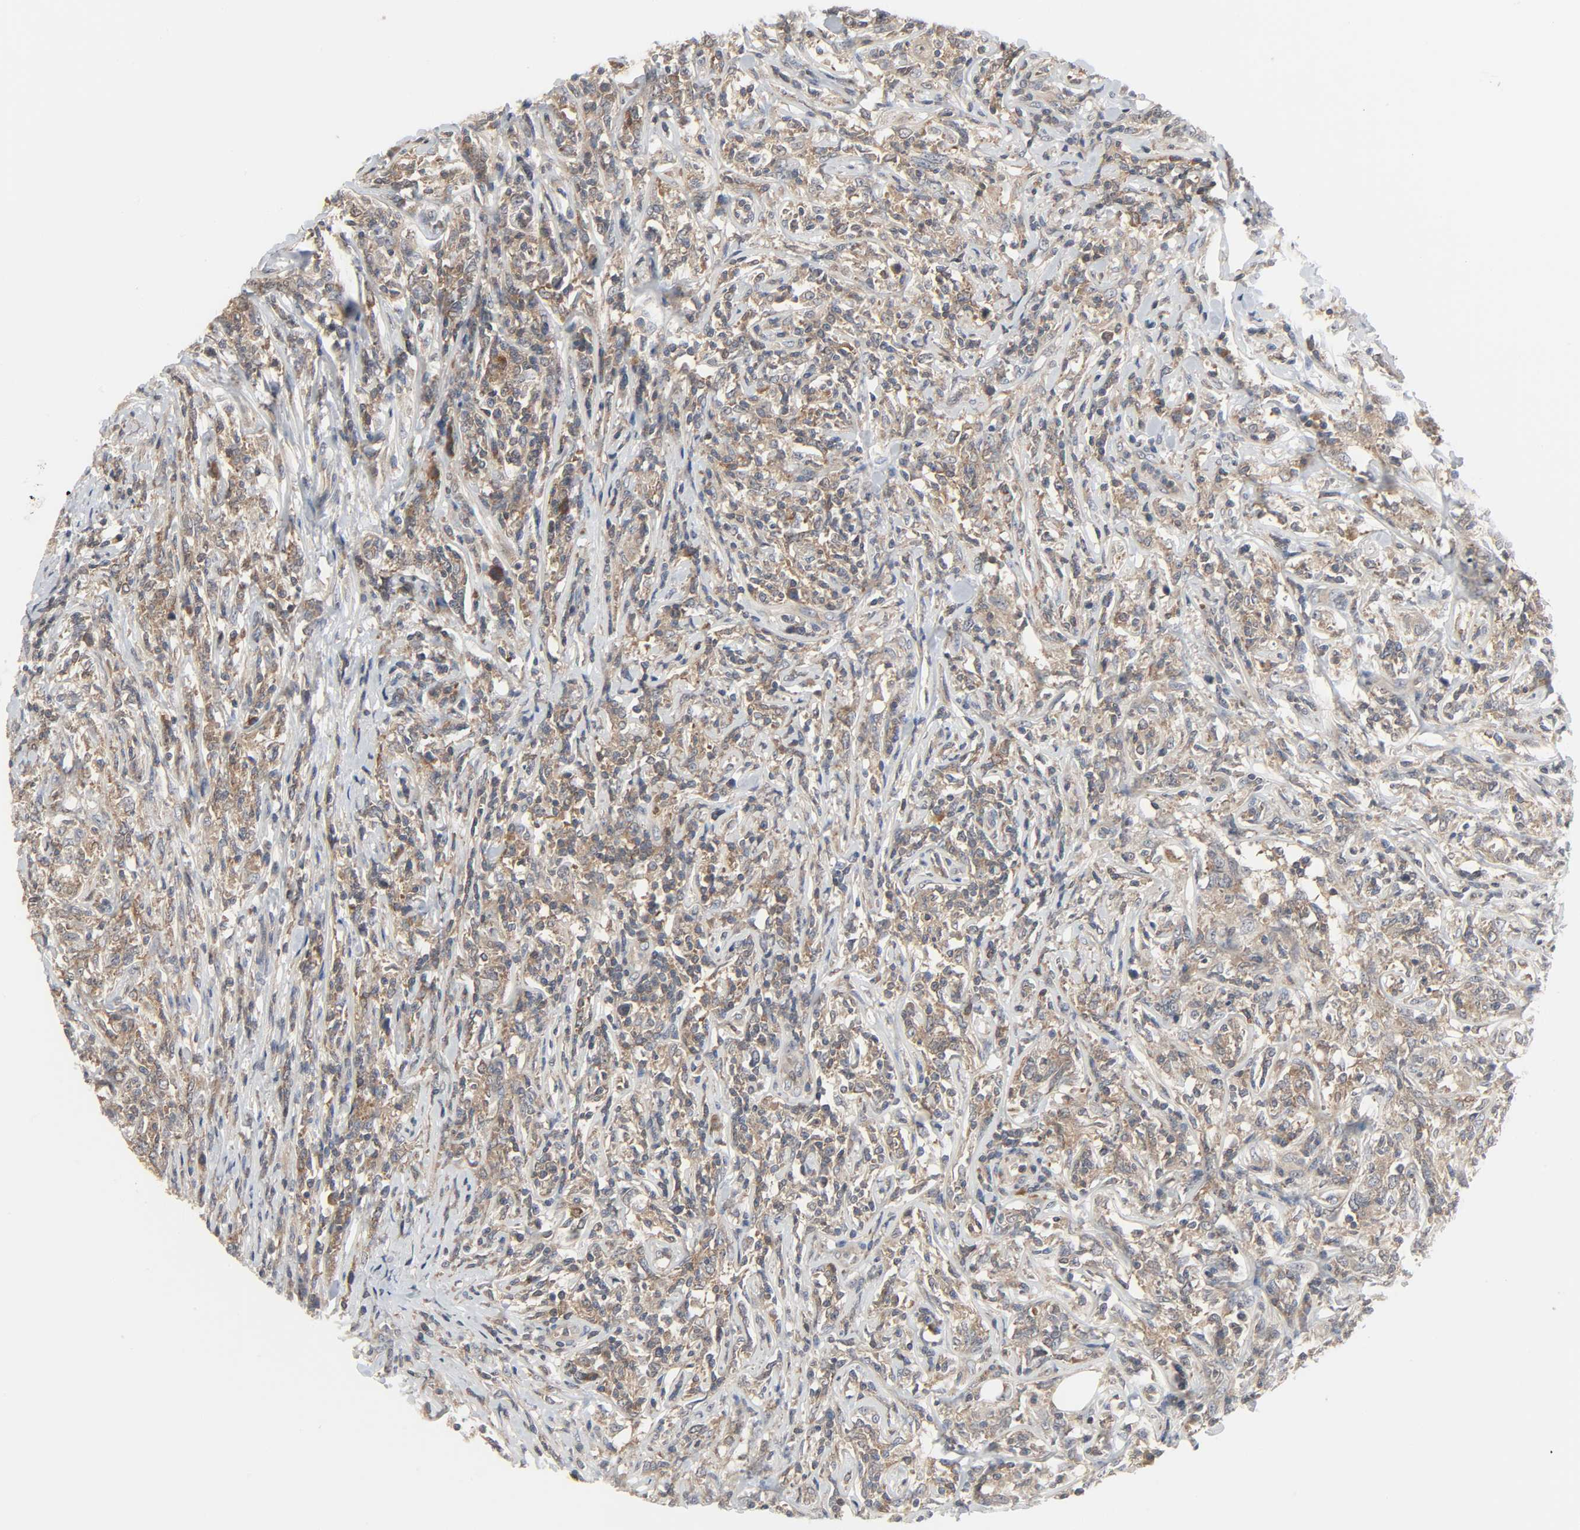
{"staining": {"intensity": "moderate", "quantity": ">75%", "location": "cytoplasmic/membranous"}, "tissue": "lymphoma", "cell_type": "Tumor cells", "image_type": "cancer", "snomed": [{"axis": "morphology", "description": "Malignant lymphoma, non-Hodgkin's type, High grade"}, {"axis": "topography", "description": "Lymph node"}], "caption": "An immunohistochemistry histopathology image of tumor tissue is shown. Protein staining in brown highlights moderate cytoplasmic/membranous positivity in malignant lymphoma, non-Hodgkin's type (high-grade) within tumor cells. (IHC, brightfield microscopy, high magnification).", "gene": "PLEKHA2", "patient": {"sex": "female", "age": 84}}